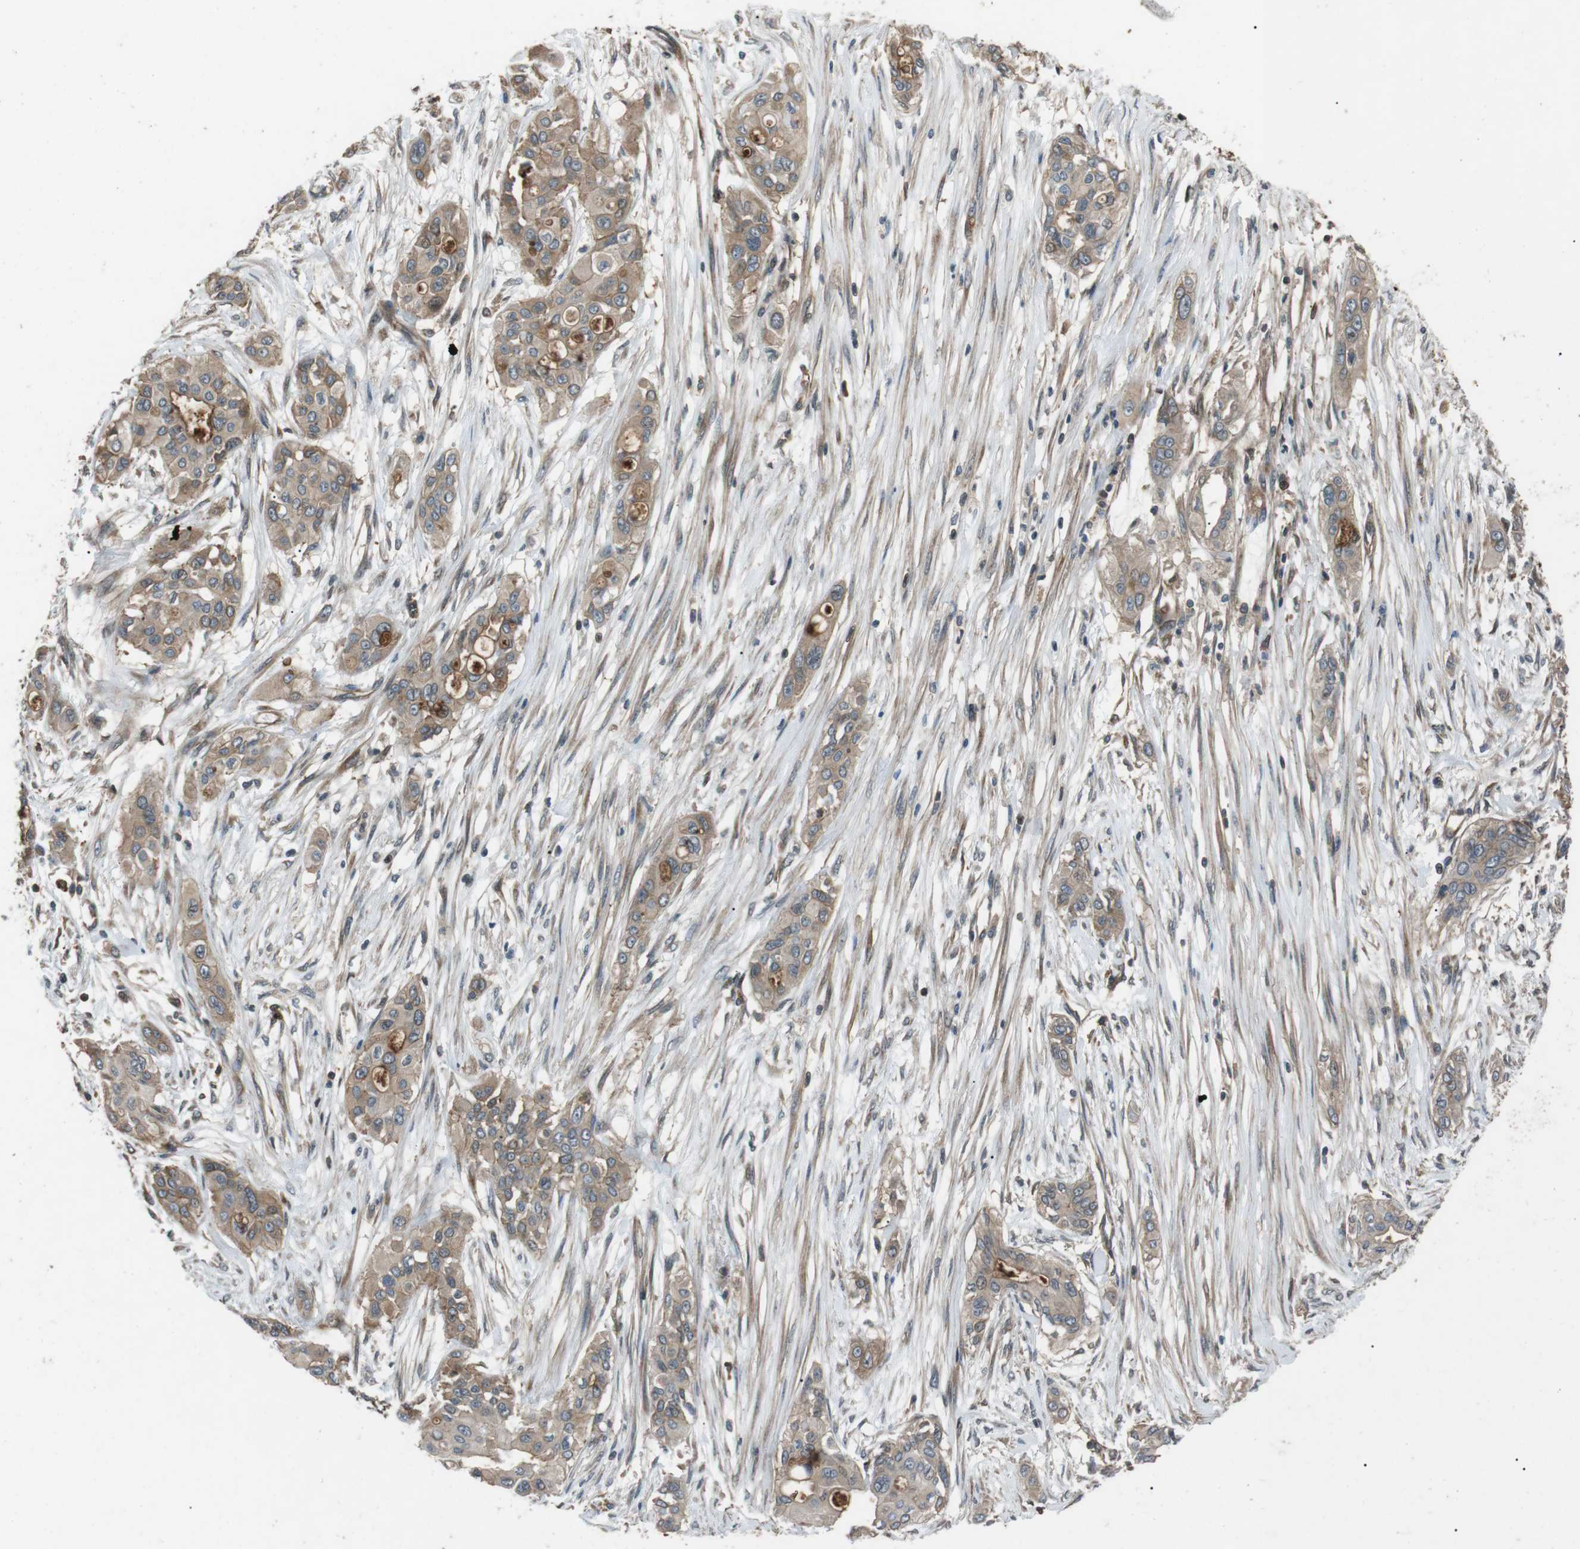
{"staining": {"intensity": "moderate", "quantity": ">75%", "location": "cytoplasmic/membranous"}, "tissue": "pancreatic cancer", "cell_type": "Tumor cells", "image_type": "cancer", "snomed": [{"axis": "morphology", "description": "Adenocarcinoma, NOS"}, {"axis": "topography", "description": "Pancreas"}], "caption": "The immunohistochemical stain shows moderate cytoplasmic/membranous expression in tumor cells of pancreatic adenocarcinoma tissue. (IHC, brightfield microscopy, high magnification).", "gene": "GPR161", "patient": {"sex": "female", "age": 60}}